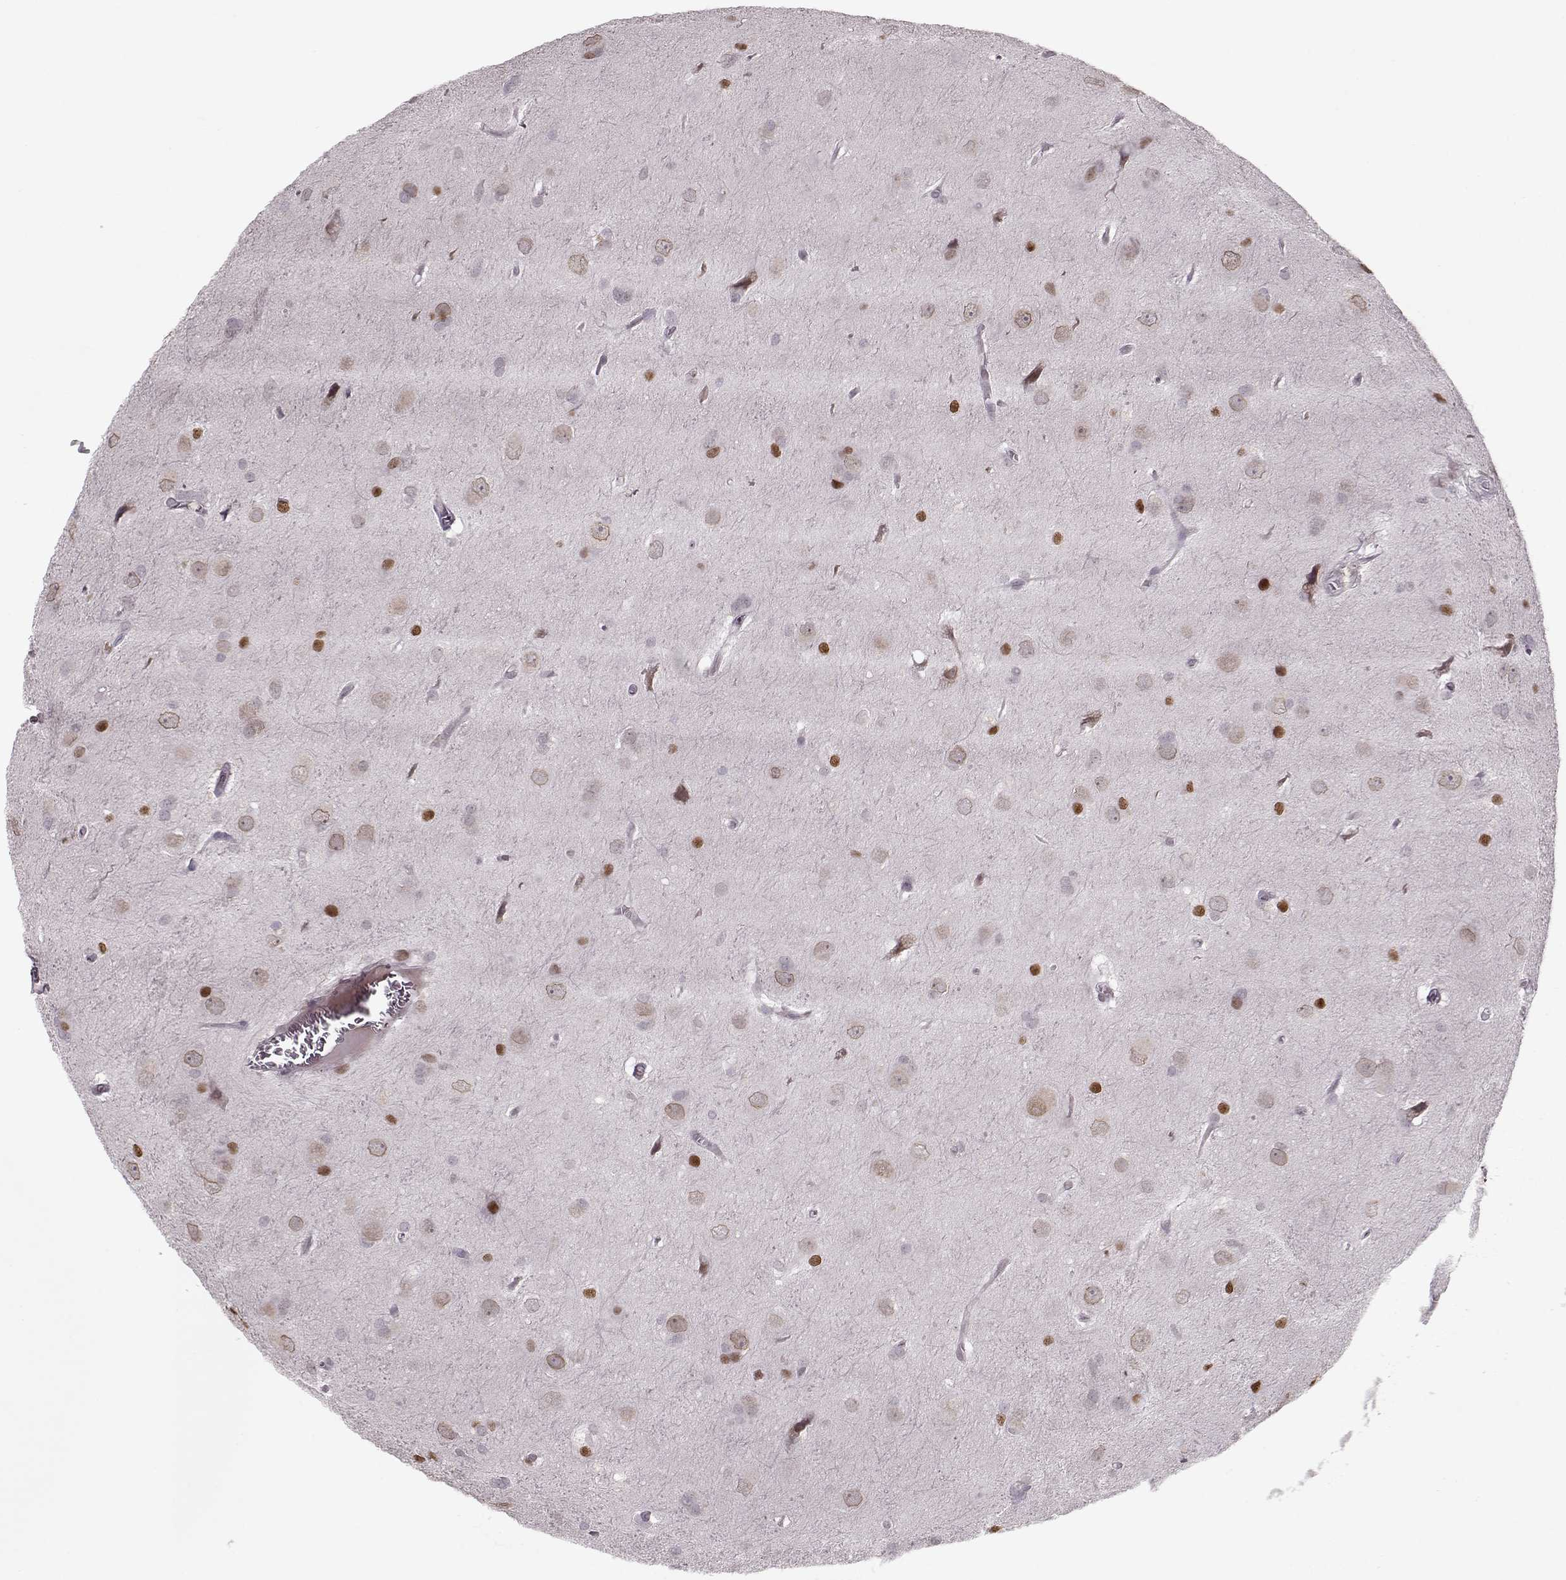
{"staining": {"intensity": "negative", "quantity": "none", "location": "none"}, "tissue": "glioma", "cell_type": "Tumor cells", "image_type": "cancer", "snomed": [{"axis": "morphology", "description": "Glioma, malignant, Low grade"}, {"axis": "topography", "description": "Brain"}], "caption": "The IHC image has no significant positivity in tumor cells of malignant low-grade glioma tissue. Brightfield microscopy of immunohistochemistry (IHC) stained with DAB (3,3'-diaminobenzidine) (brown) and hematoxylin (blue), captured at high magnification.", "gene": "DNAI3", "patient": {"sex": "male", "age": 58}}